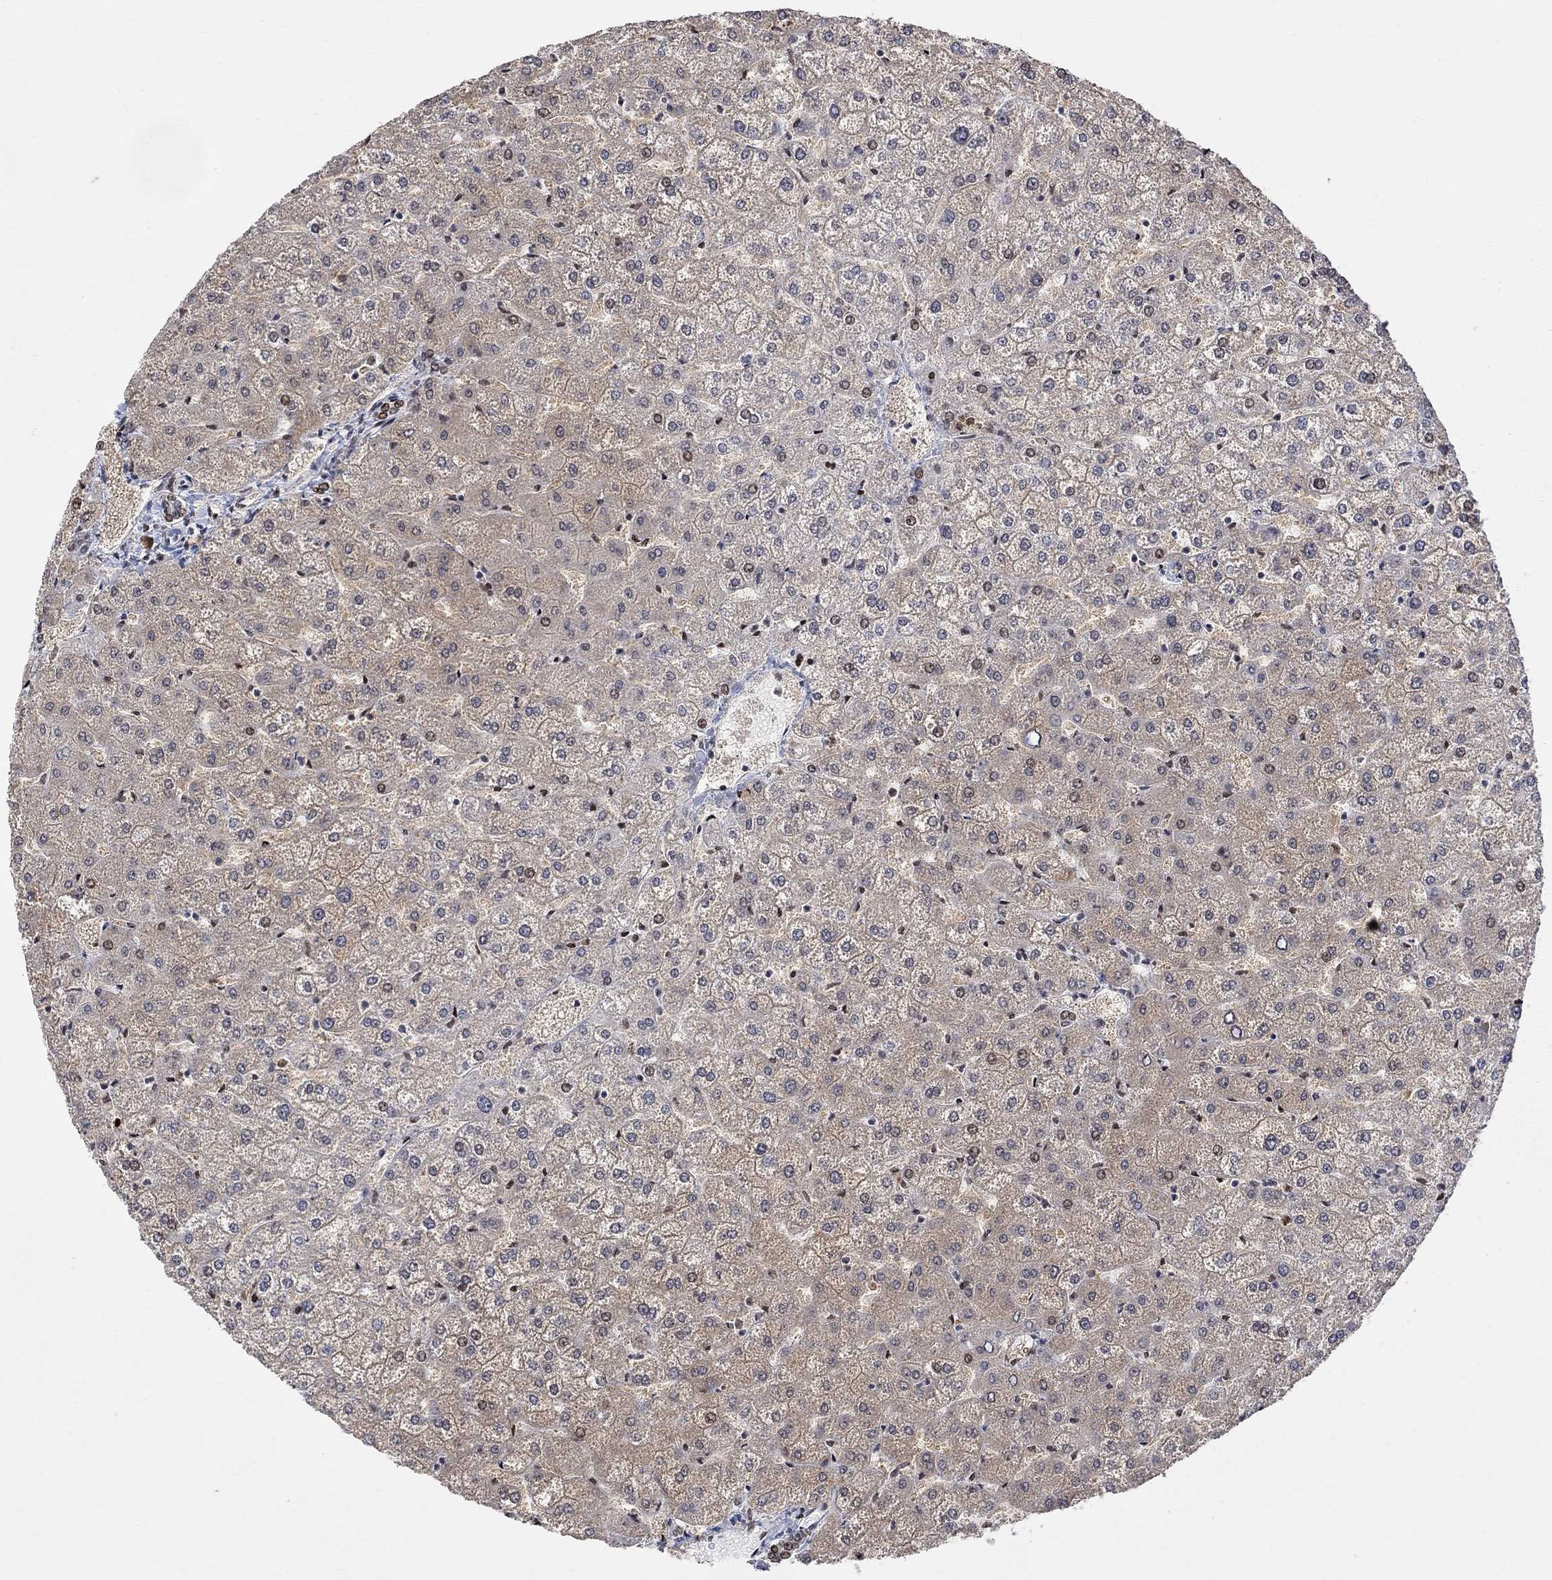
{"staining": {"intensity": "moderate", "quantity": "<25%", "location": "nuclear"}, "tissue": "liver", "cell_type": "Cholangiocytes", "image_type": "normal", "snomed": [{"axis": "morphology", "description": "Normal tissue, NOS"}, {"axis": "topography", "description": "Liver"}], "caption": "High-power microscopy captured an IHC micrograph of benign liver, revealing moderate nuclear expression in about <25% of cholangiocytes.", "gene": "E4F1", "patient": {"sex": "female", "age": 32}}